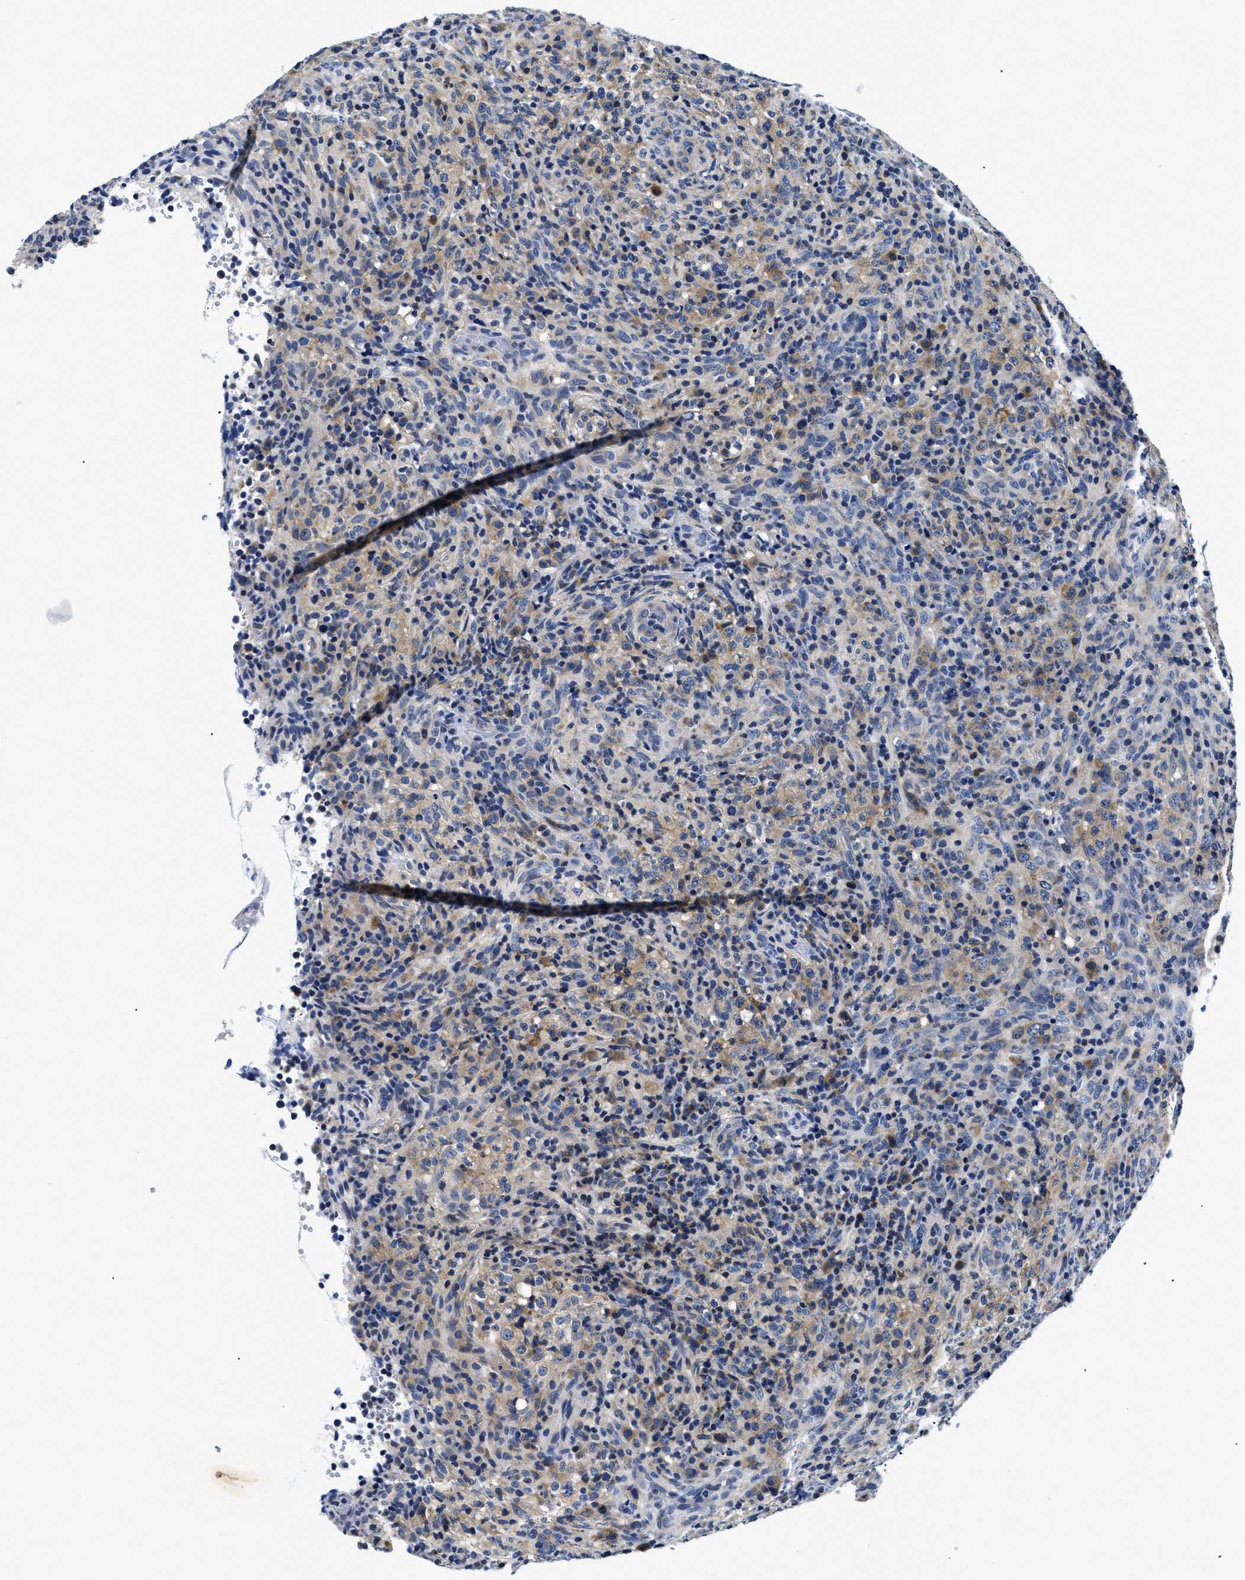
{"staining": {"intensity": "weak", "quantity": "<25%", "location": "cytoplasmic/membranous"}, "tissue": "lymphoma", "cell_type": "Tumor cells", "image_type": "cancer", "snomed": [{"axis": "morphology", "description": "Malignant lymphoma, non-Hodgkin's type, High grade"}, {"axis": "topography", "description": "Lymph node"}], "caption": "This micrograph is of lymphoma stained with IHC to label a protein in brown with the nuclei are counter-stained blue. There is no staining in tumor cells. The staining was performed using DAB to visualize the protein expression in brown, while the nuclei were stained in blue with hematoxylin (Magnification: 20x).", "gene": "MEA1", "patient": {"sex": "female", "age": 76}}